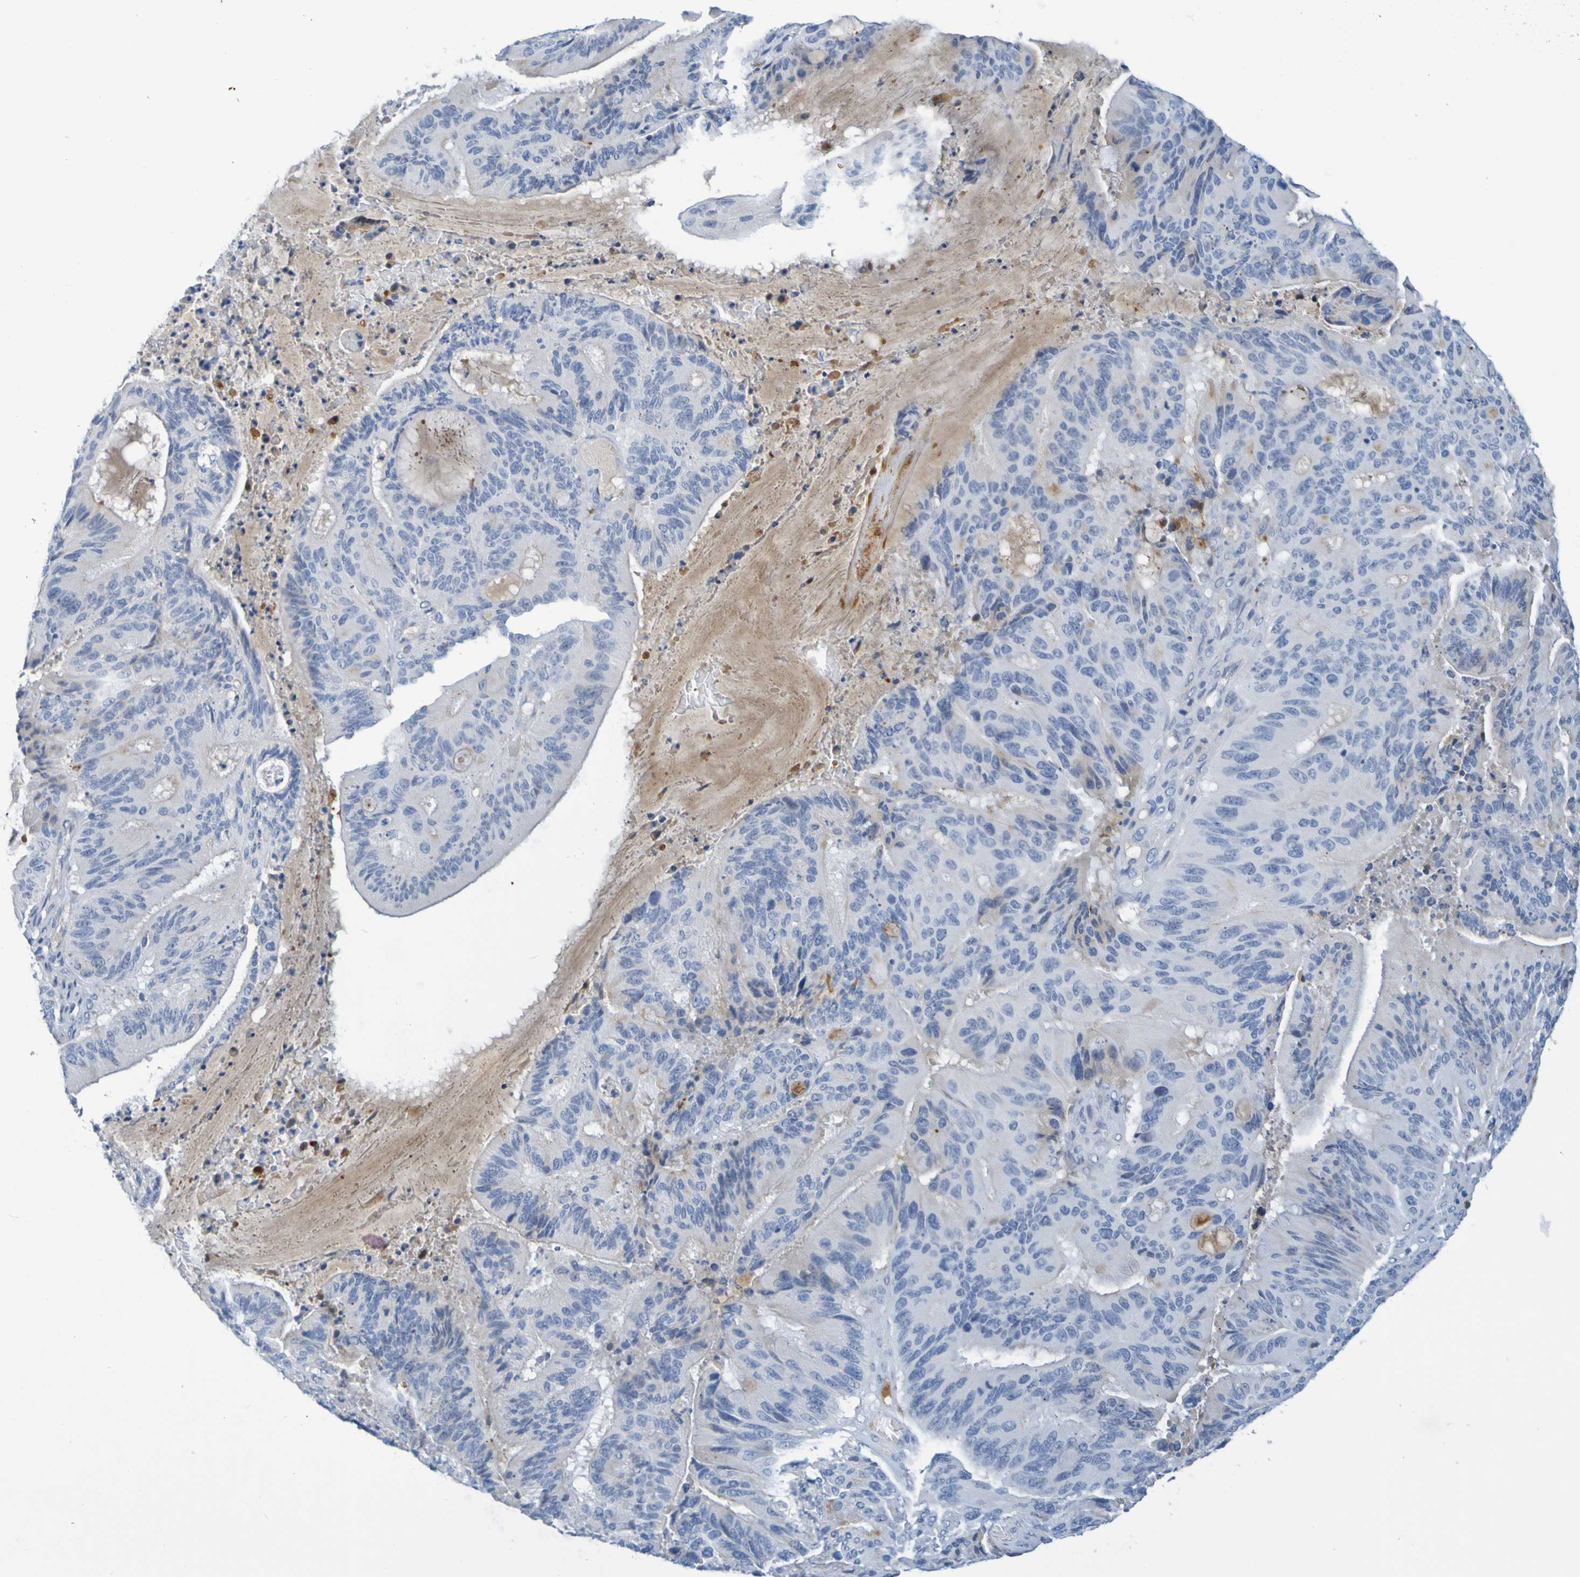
{"staining": {"intensity": "negative", "quantity": "none", "location": "none"}, "tissue": "liver cancer", "cell_type": "Tumor cells", "image_type": "cancer", "snomed": [{"axis": "morphology", "description": "Cholangiocarcinoma"}, {"axis": "topography", "description": "Liver"}], "caption": "DAB immunohistochemical staining of cholangiocarcinoma (liver) shows no significant staining in tumor cells.", "gene": "IL10", "patient": {"sex": "female", "age": 73}}